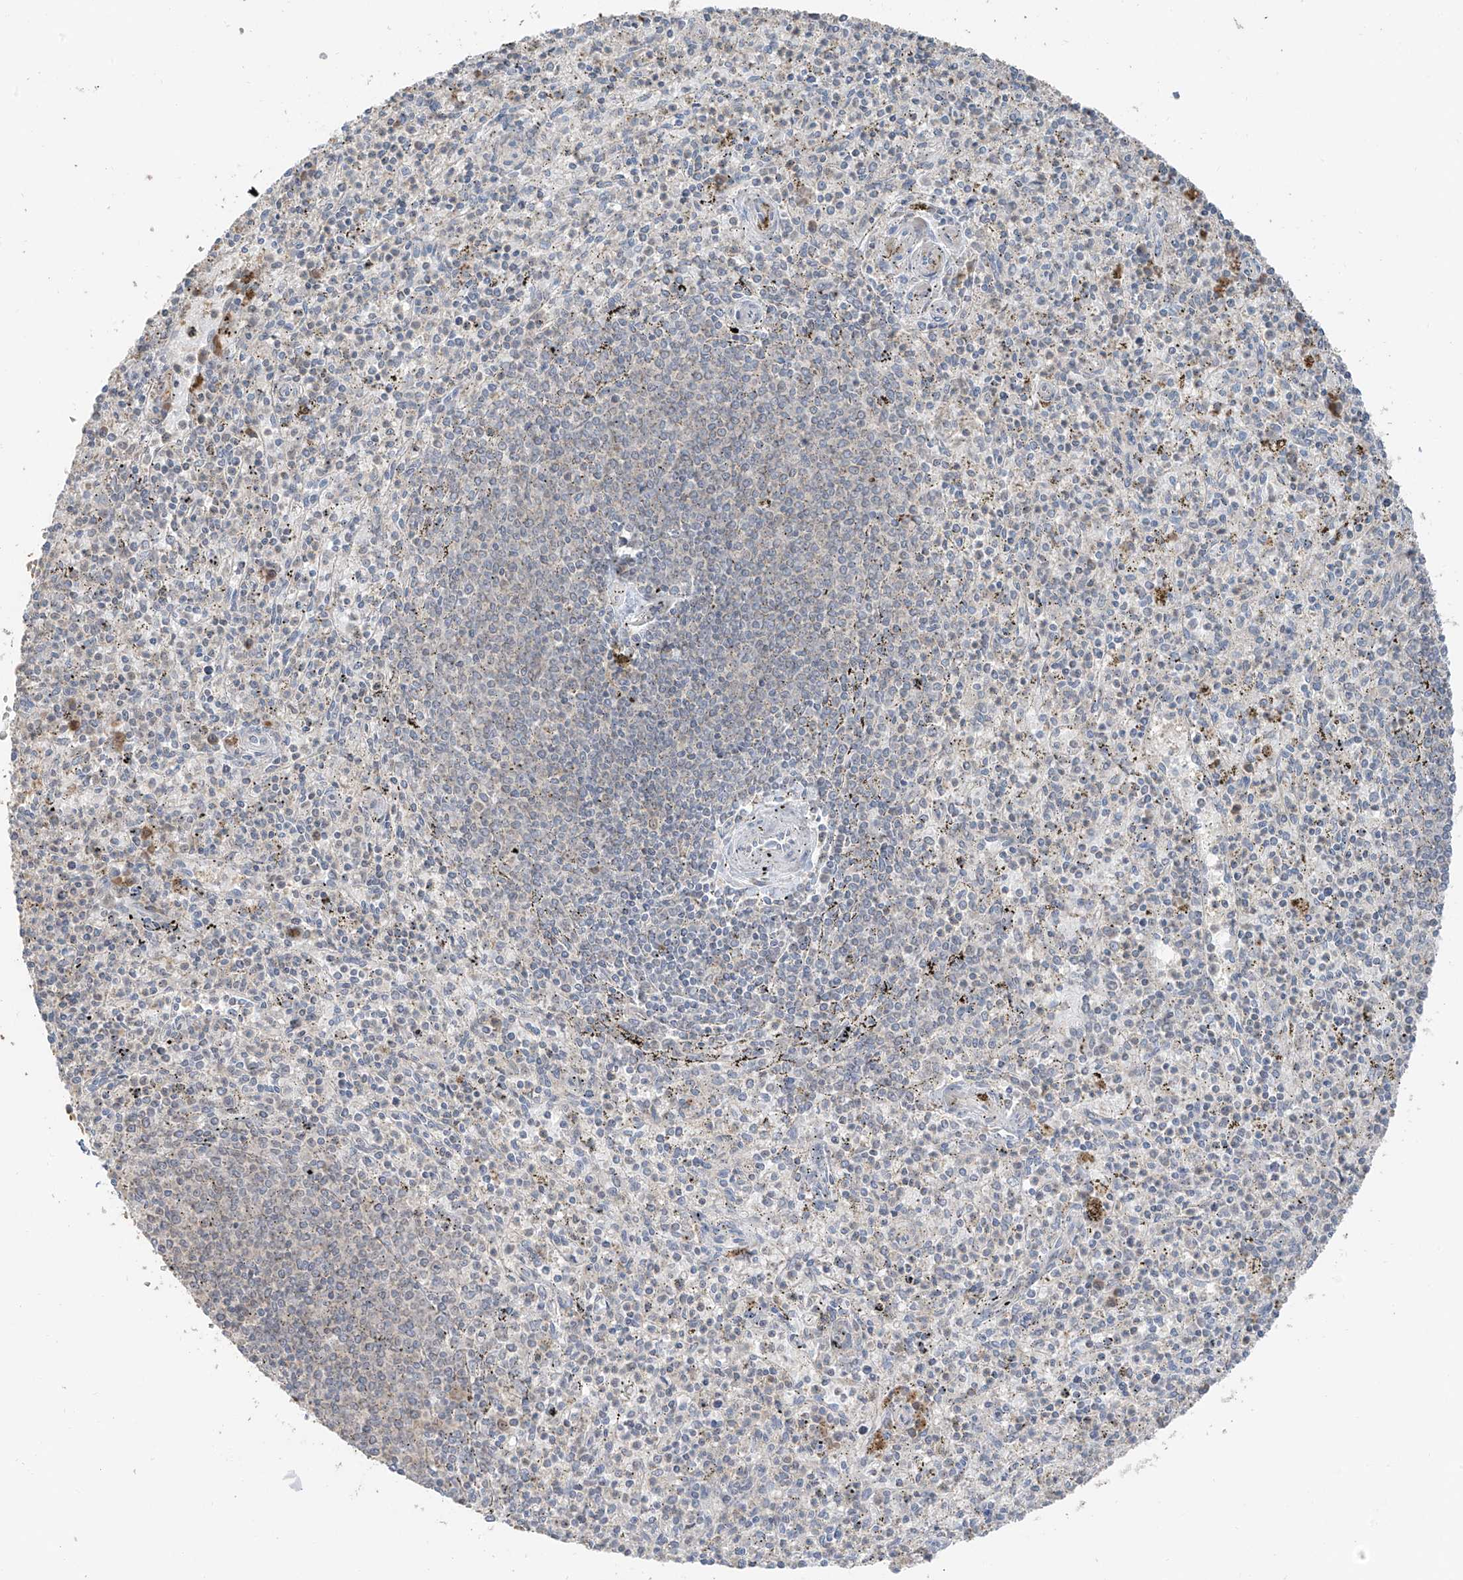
{"staining": {"intensity": "moderate", "quantity": "<25%", "location": "cytoplasmic/membranous"}, "tissue": "spleen", "cell_type": "Cells in red pulp", "image_type": "normal", "snomed": [{"axis": "morphology", "description": "Normal tissue, NOS"}, {"axis": "topography", "description": "Spleen"}], "caption": "Spleen stained with DAB immunohistochemistry exhibits low levels of moderate cytoplasmic/membranous staining in approximately <25% of cells in red pulp.", "gene": "COLGALT2", "patient": {"sex": "male", "age": 72}}